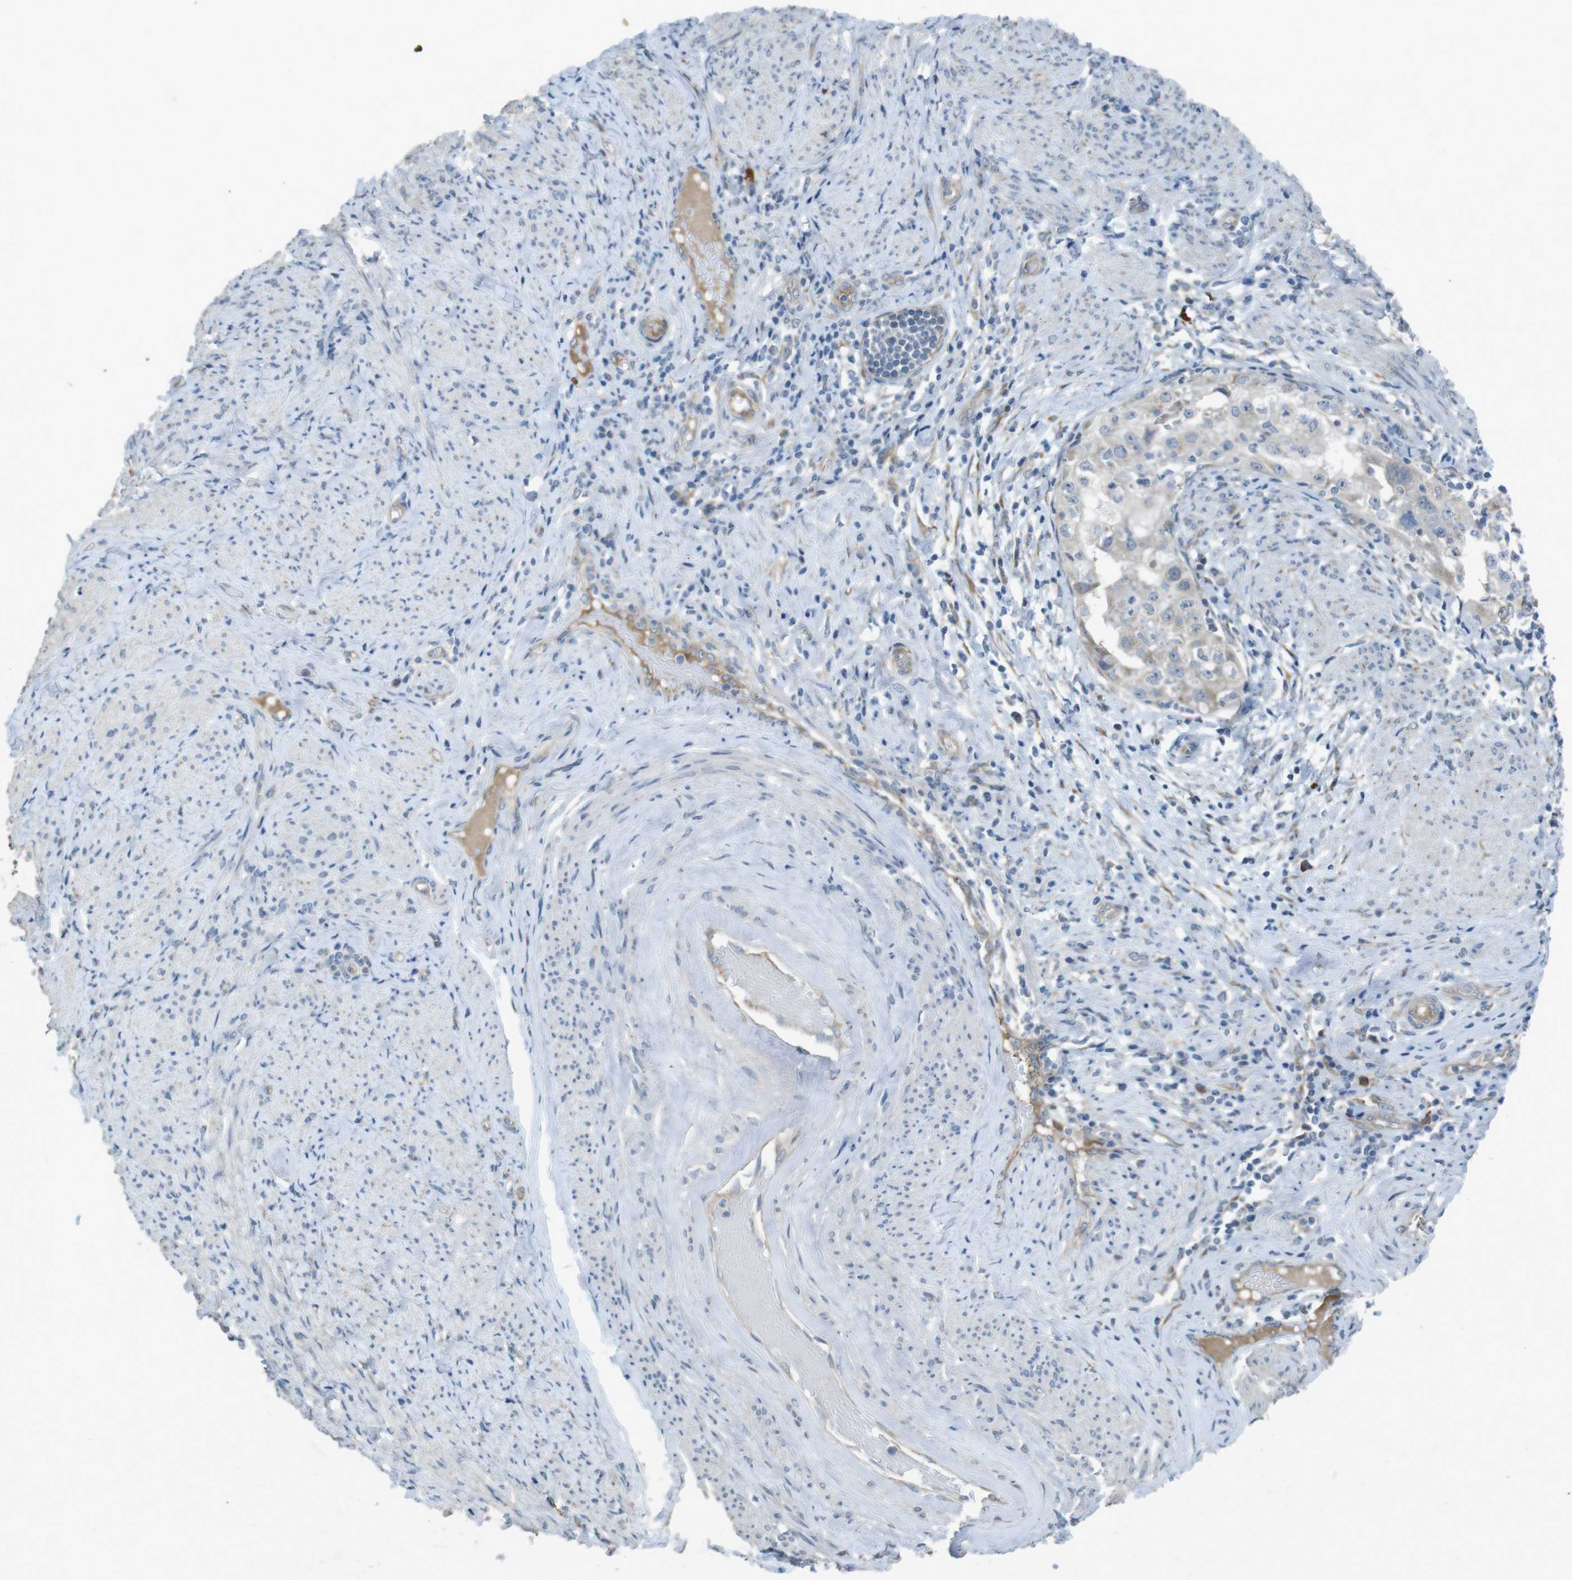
{"staining": {"intensity": "weak", "quantity": ">75%", "location": "cytoplasmic/membranous"}, "tissue": "endometrial cancer", "cell_type": "Tumor cells", "image_type": "cancer", "snomed": [{"axis": "morphology", "description": "Adenocarcinoma, NOS"}, {"axis": "topography", "description": "Endometrium"}], "caption": "Immunohistochemistry (IHC) staining of endometrial cancer, which shows low levels of weak cytoplasmic/membranous positivity in approximately >75% of tumor cells indicating weak cytoplasmic/membranous protein staining. The staining was performed using DAB (3,3'-diaminobenzidine) (brown) for protein detection and nuclei were counterstained in hematoxylin (blue).", "gene": "FLCN", "patient": {"sex": "female", "age": 85}}